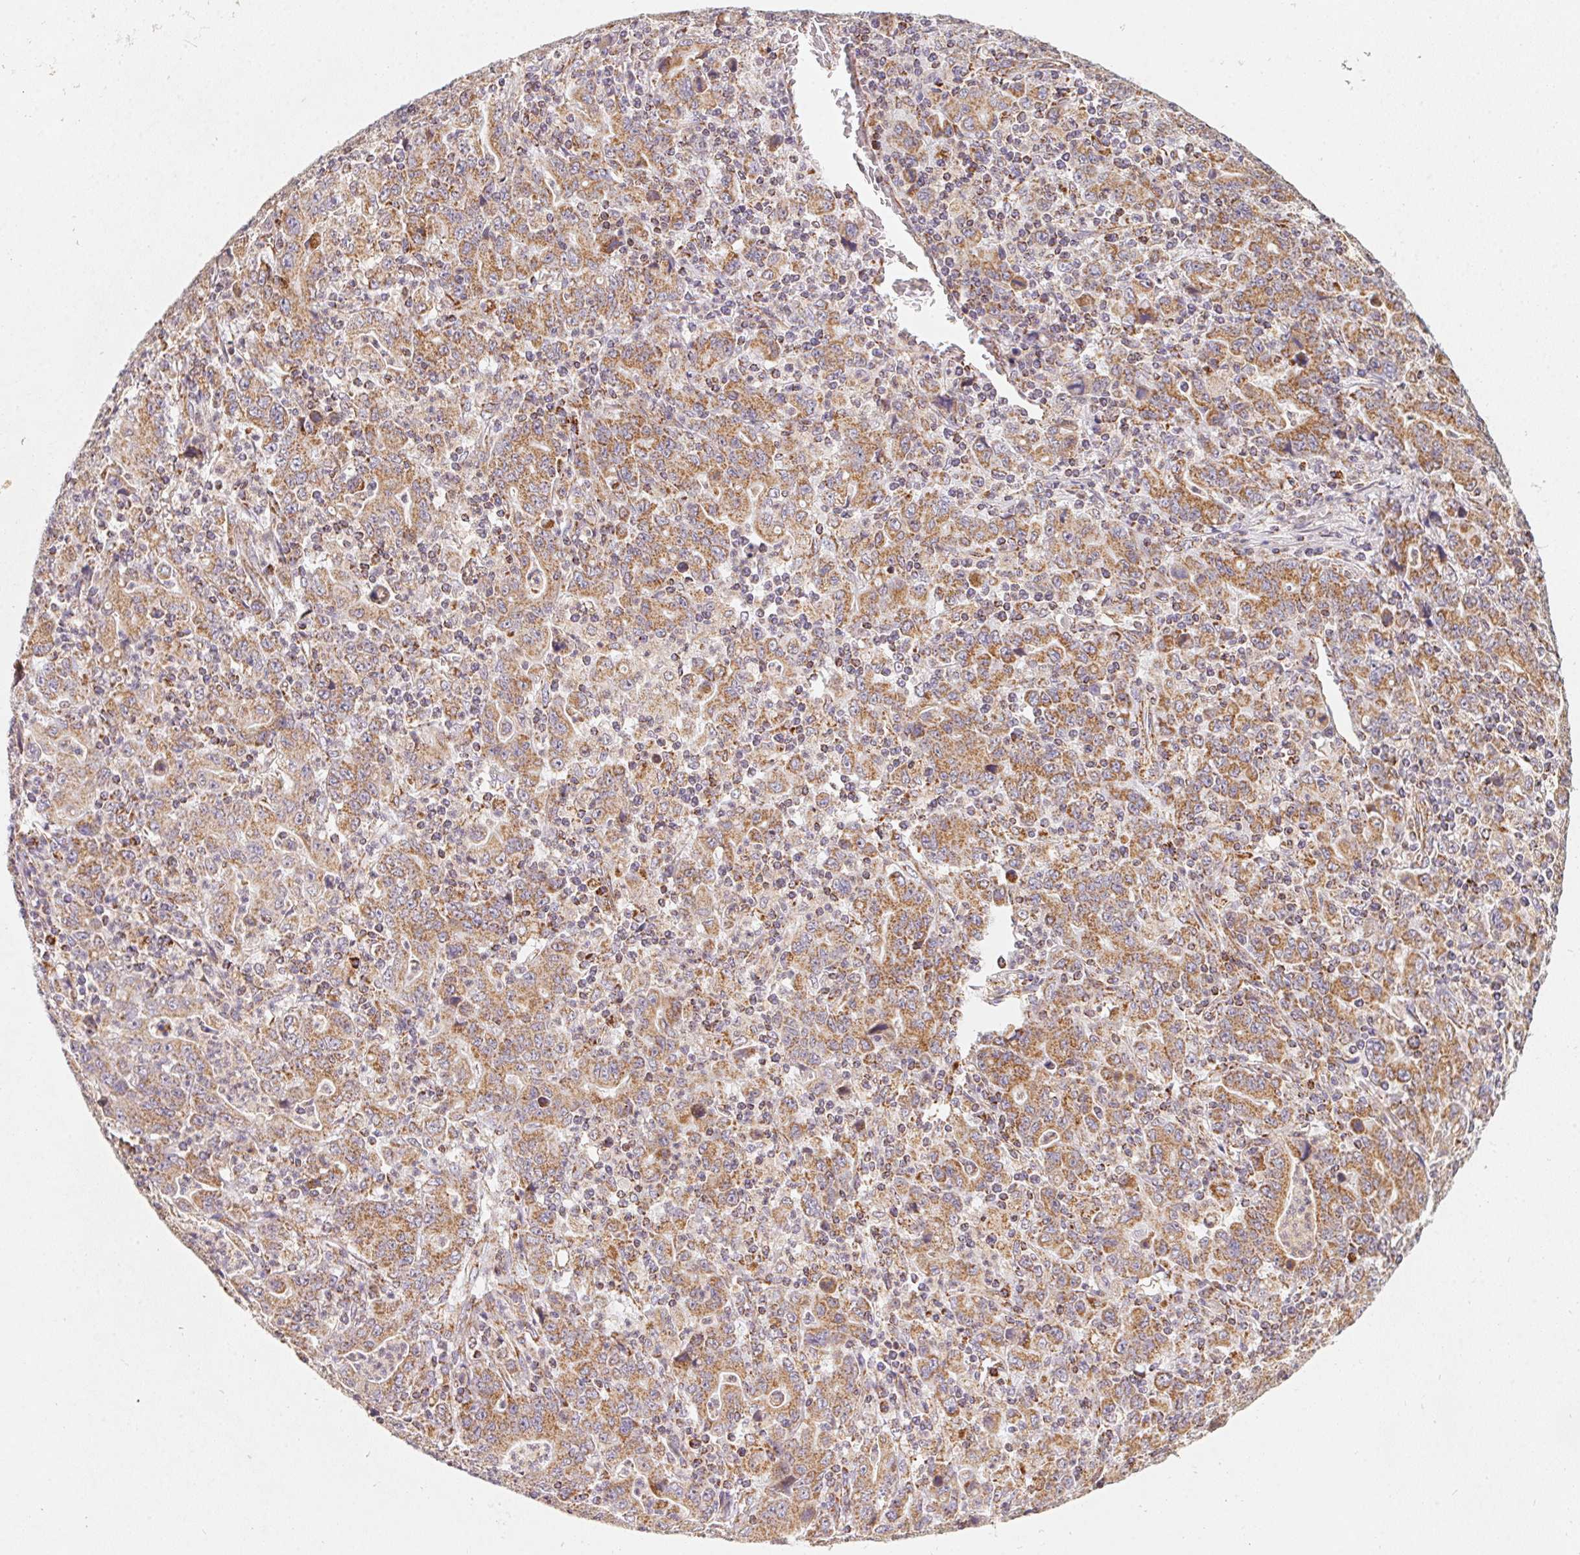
{"staining": {"intensity": "moderate", "quantity": ">75%", "location": "cytoplasmic/membranous"}, "tissue": "stomach cancer", "cell_type": "Tumor cells", "image_type": "cancer", "snomed": [{"axis": "morphology", "description": "Adenocarcinoma, NOS"}, {"axis": "topography", "description": "Stomach, upper"}], "caption": "Immunohistochemical staining of human stomach cancer (adenocarcinoma) displays medium levels of moderate cytoplasmic/membranous positivity in approximately >75% of tumor cells.", "gene": "NDUFS6", "patient": {"sex": "male", "age": 69}}